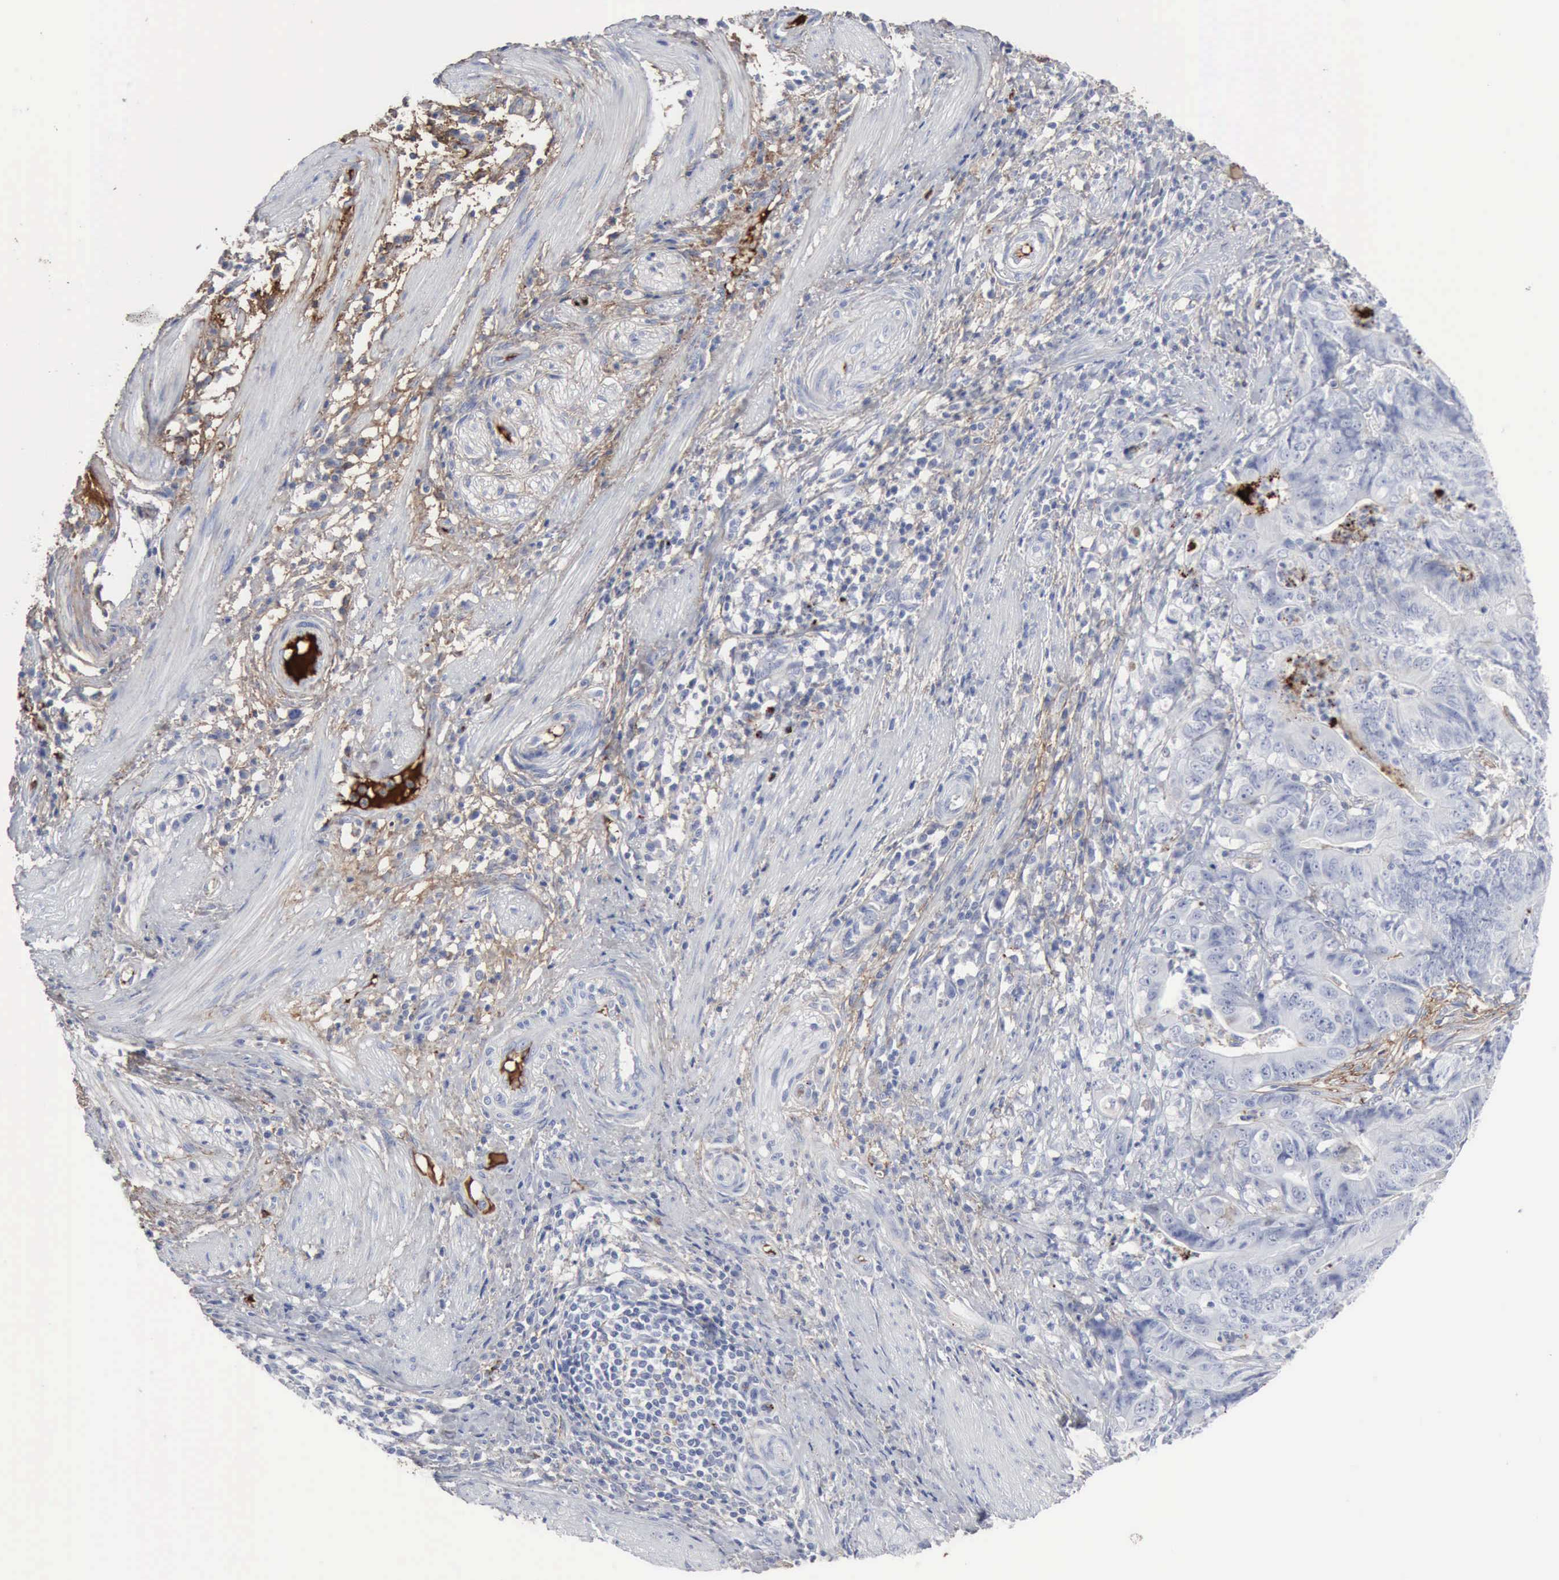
{"staining": {"intensity": "negative", "quantity": "none", "location": "none"}, "tissue": "stomach cancer", "cell_type": "Tumor cells", "image_type": "cancer", "snomed": [{"axis": "morphology", "description": "Adenocarcinoma, NOS"}, {"axis": "topography", "description": "Stomach, lower"}], "caption": "Immunohistochemistry (IHC) of stomach adenocarcinoma shows no staining in tumor cells.", "gene": "C4BPA", "patient": {"sex": "female", "age": 86}}